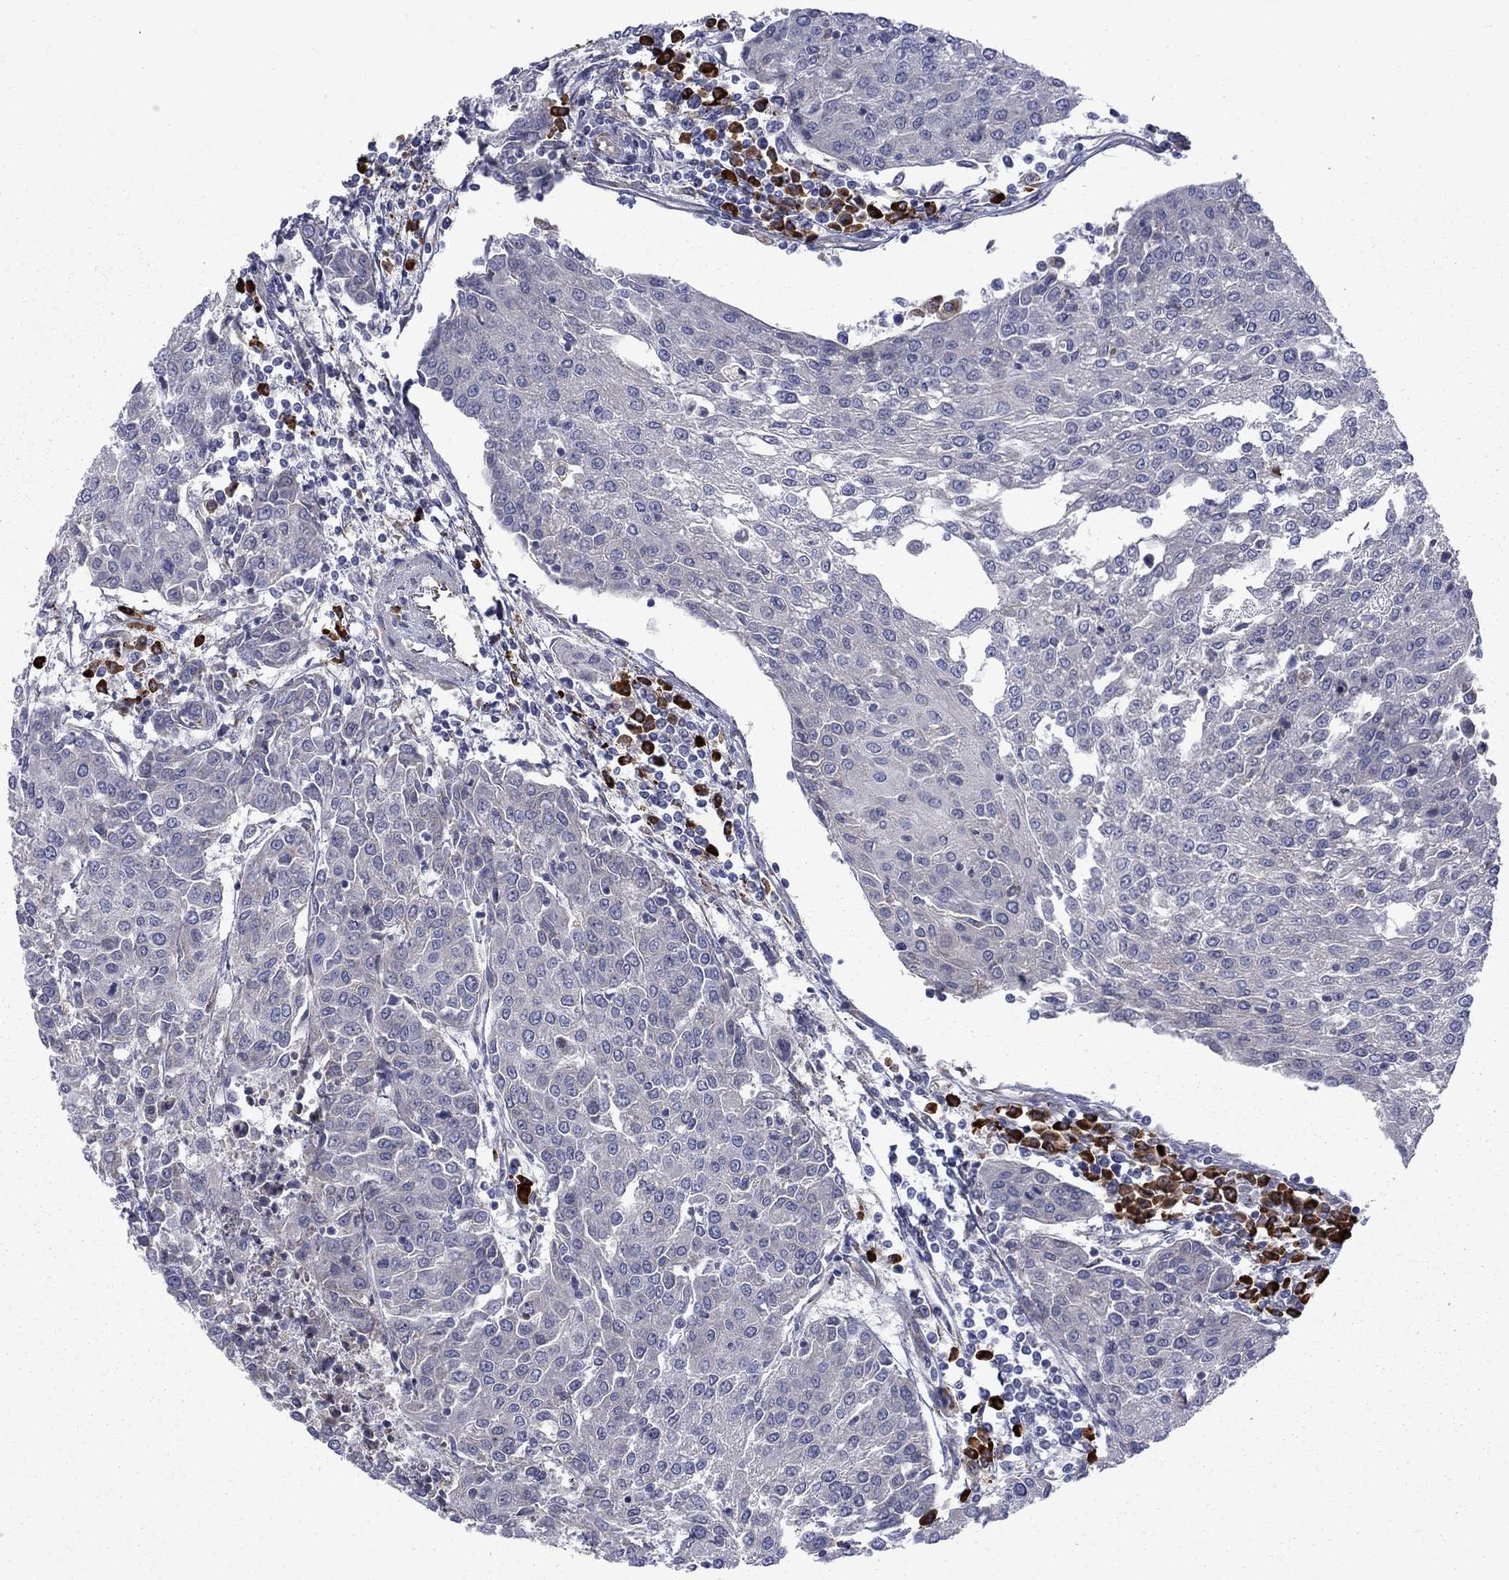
{"staining": {"intensity": "negative", "quantity": "none", "location": "none"}, "tissue": "urothelial cancer", "cell_type": "Tumor cells", "image_type": "cancer", "snomed": [{"axis": "morphology", "description": "Urothelial carcinoma, High grade"}, {"axis": "topography", "description": "Urinary bladder"}], "caption": "Tumor cells are negative for brown protein staining in urothelial carcinoma (high-grade).", "gene": "ASNS", "patient": {"sex": "female", "age": 85}}